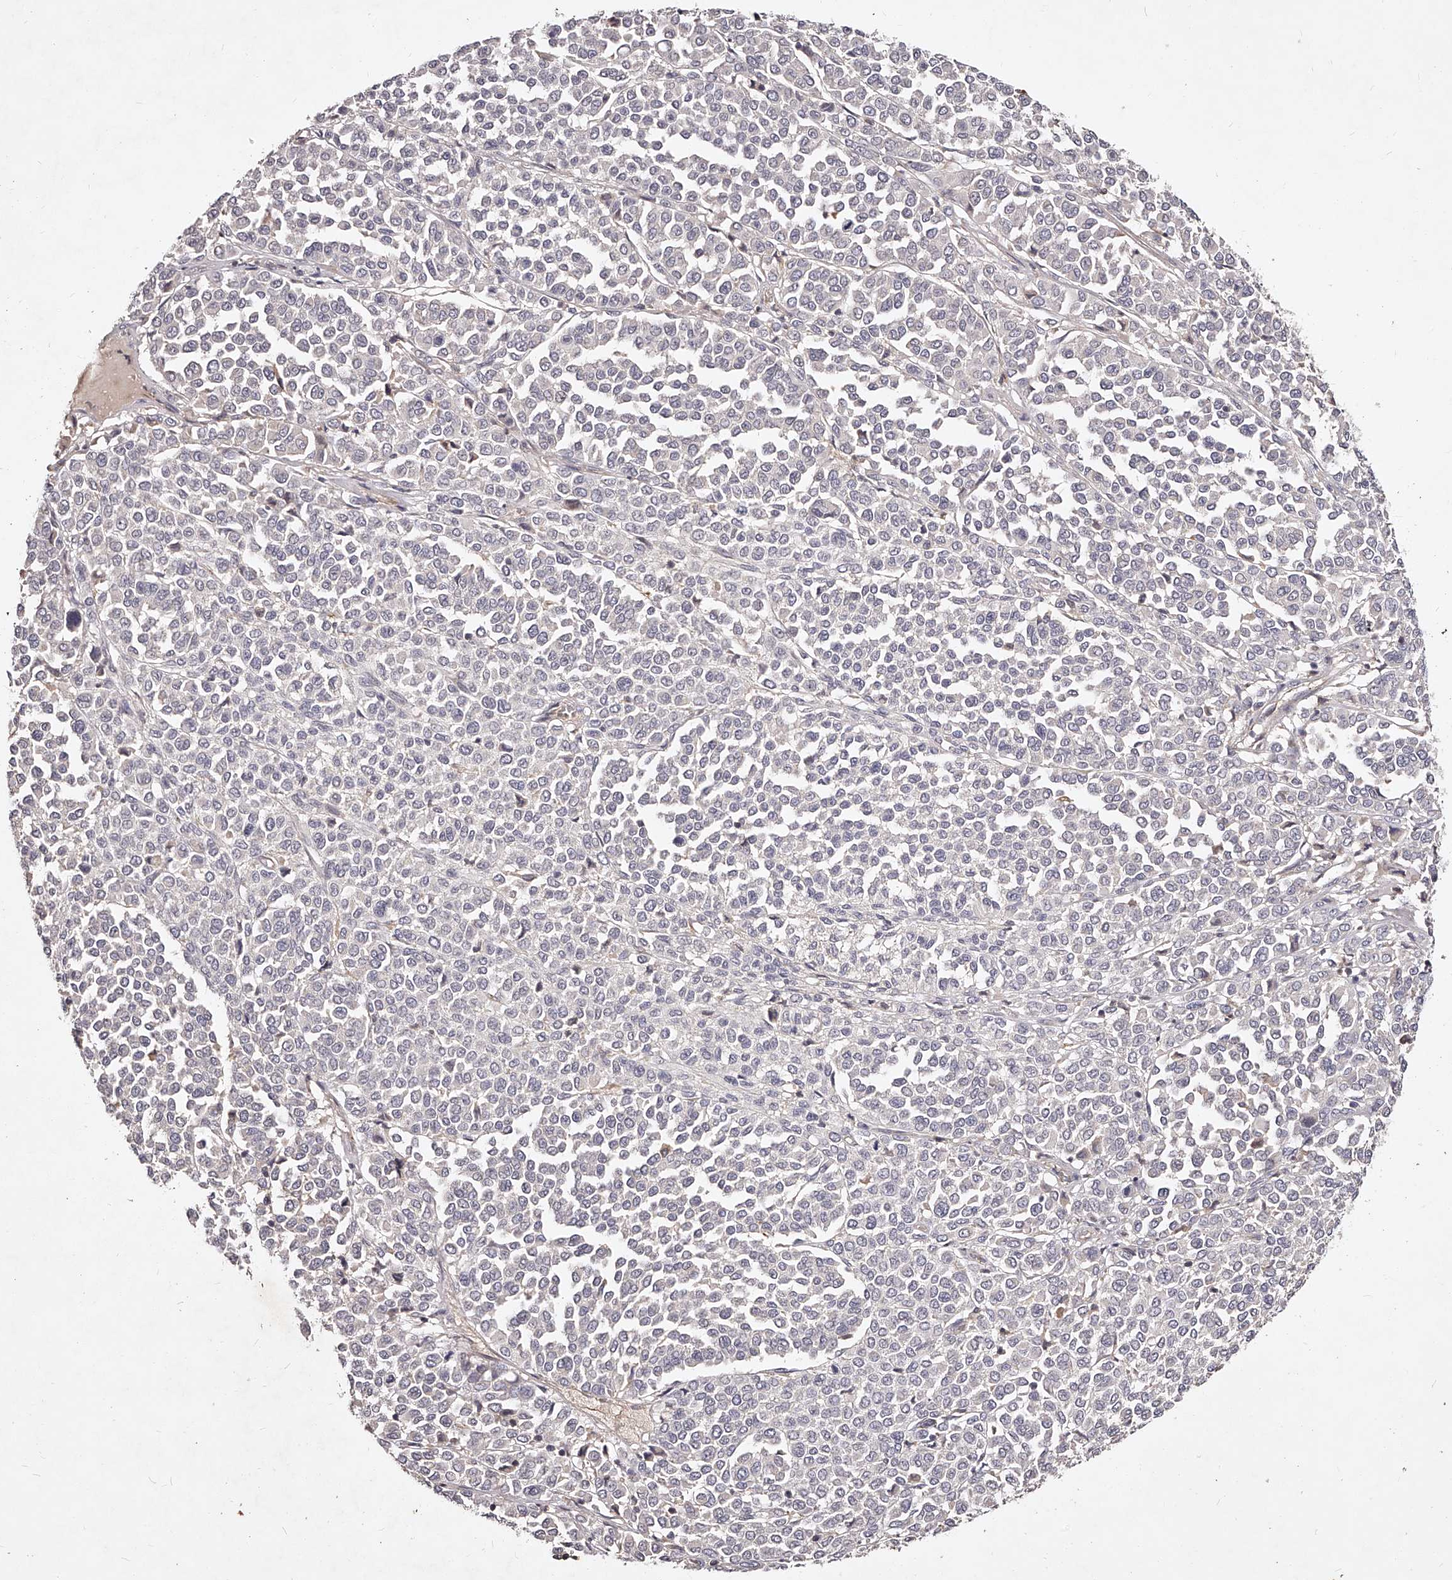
{"staining": {"intensity": "negative", "quantity": "none", "location": "none"}, "tissue": "melanoma", "cell_type": "Tumor cells", "image_type": "cancer", "snomed": [{"axis": "morphology", "description": "Malignant melanoma, Metastatic site"}, {"axis": "topography", "description": "Pancreas"}], "caption": "Immunohistochemistry (IHC) of melanoma demonstrates no expression in tumor cells.", "gene": "PHACTR1", "patient": {"sex": "female", "age": 30}}